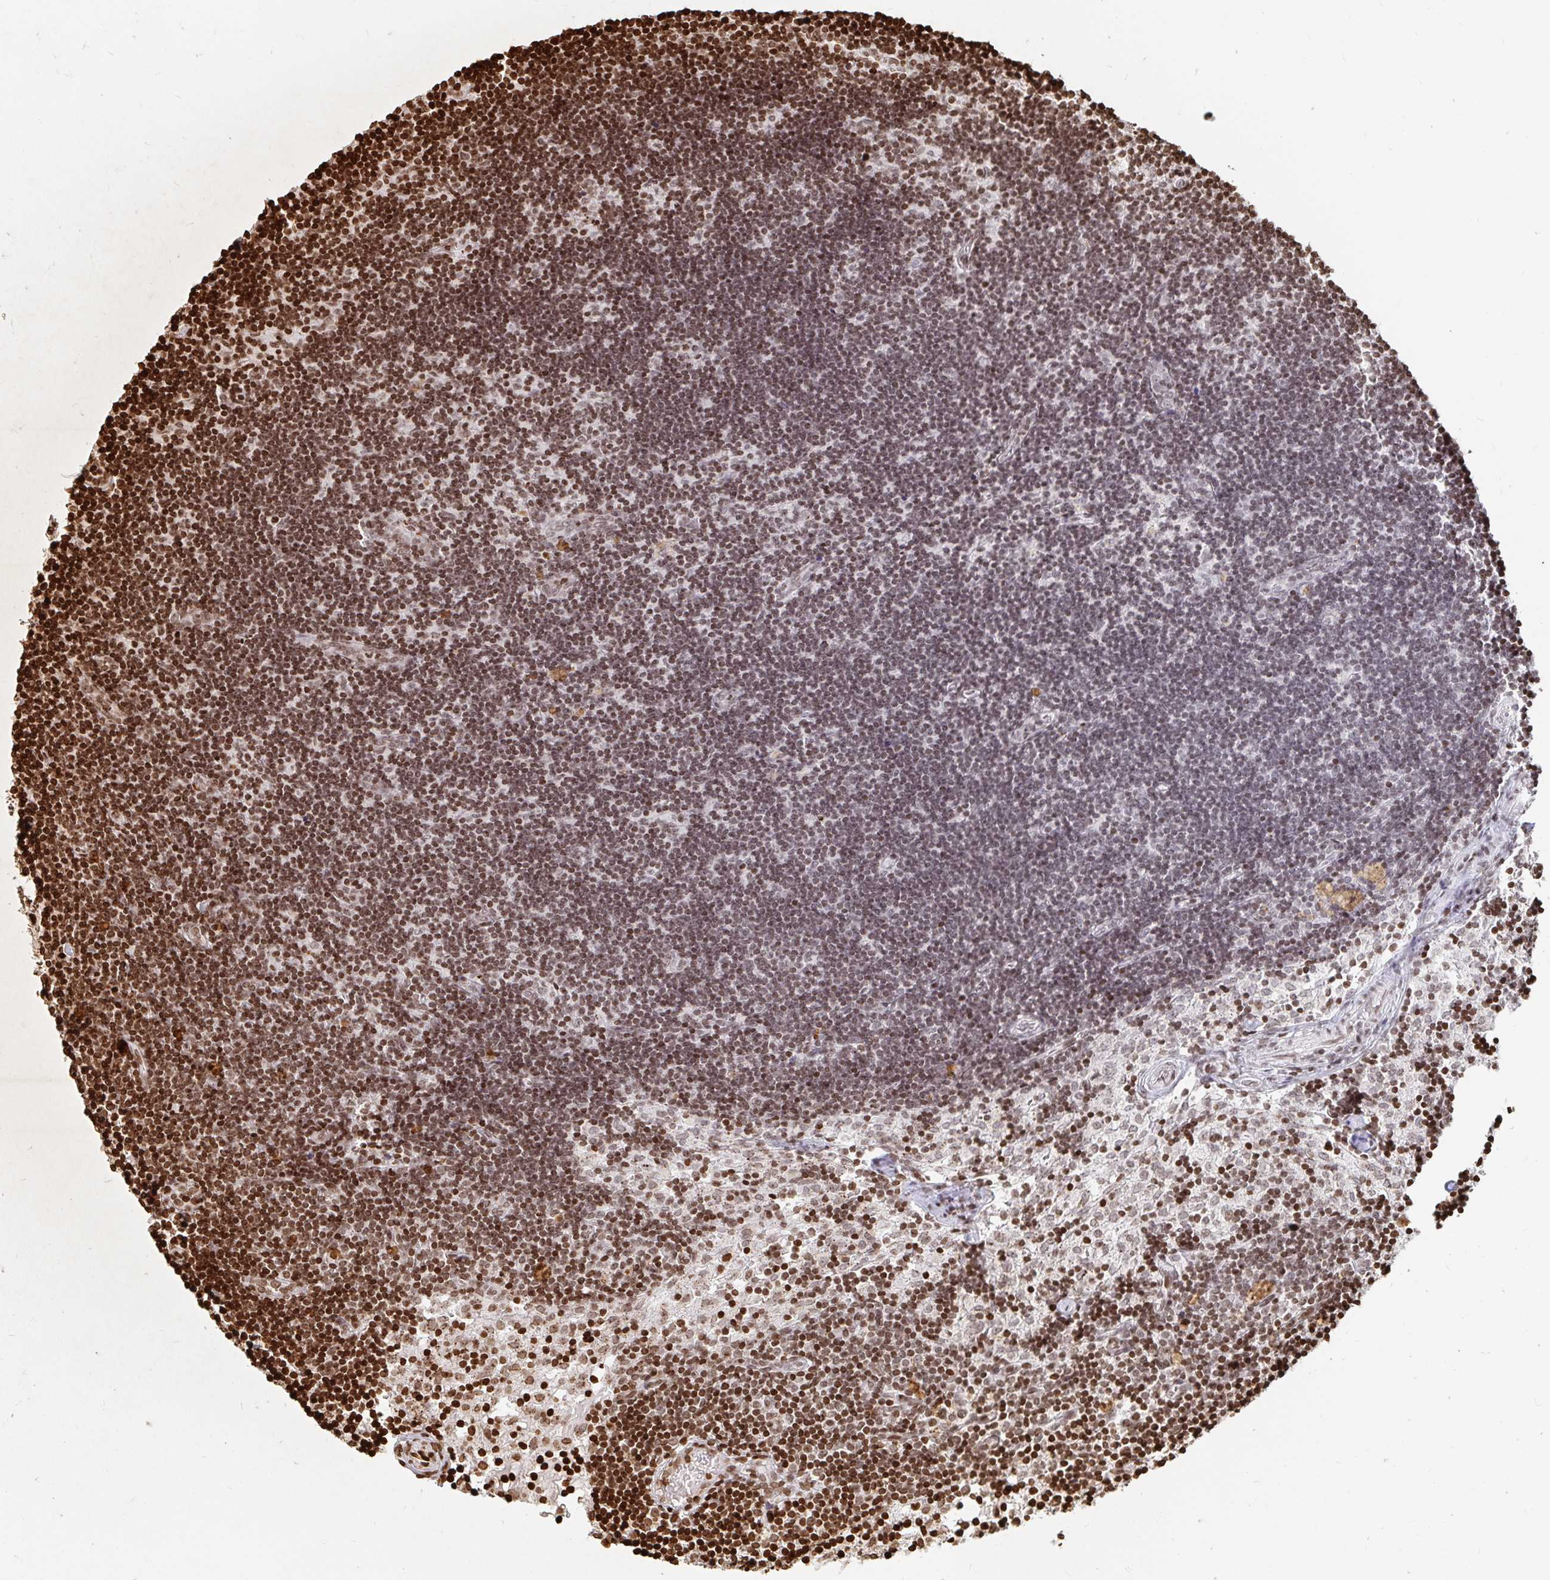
{"staining": {"intensity": "strong", "quantity": "25%-75%", "location": "nuclear"}, "tissue": "lymph node", "cell_type": "Non-germinal center cells", "image_type": "normal", "snomed": [{"axis": "morphology", "description": "Normal tissue, NOS"}, {"axis": "topography", "description": "Lymph node"}], "caption": "A histopathology image showing strong nuclear positivity in approximately 25%-75% of non-germinal center cells in unremarkable lymph node, as visualized by brown immunohistochemical staining.", "gene": "H2BC5", "patient": {"sex": "female", "age": 31}}